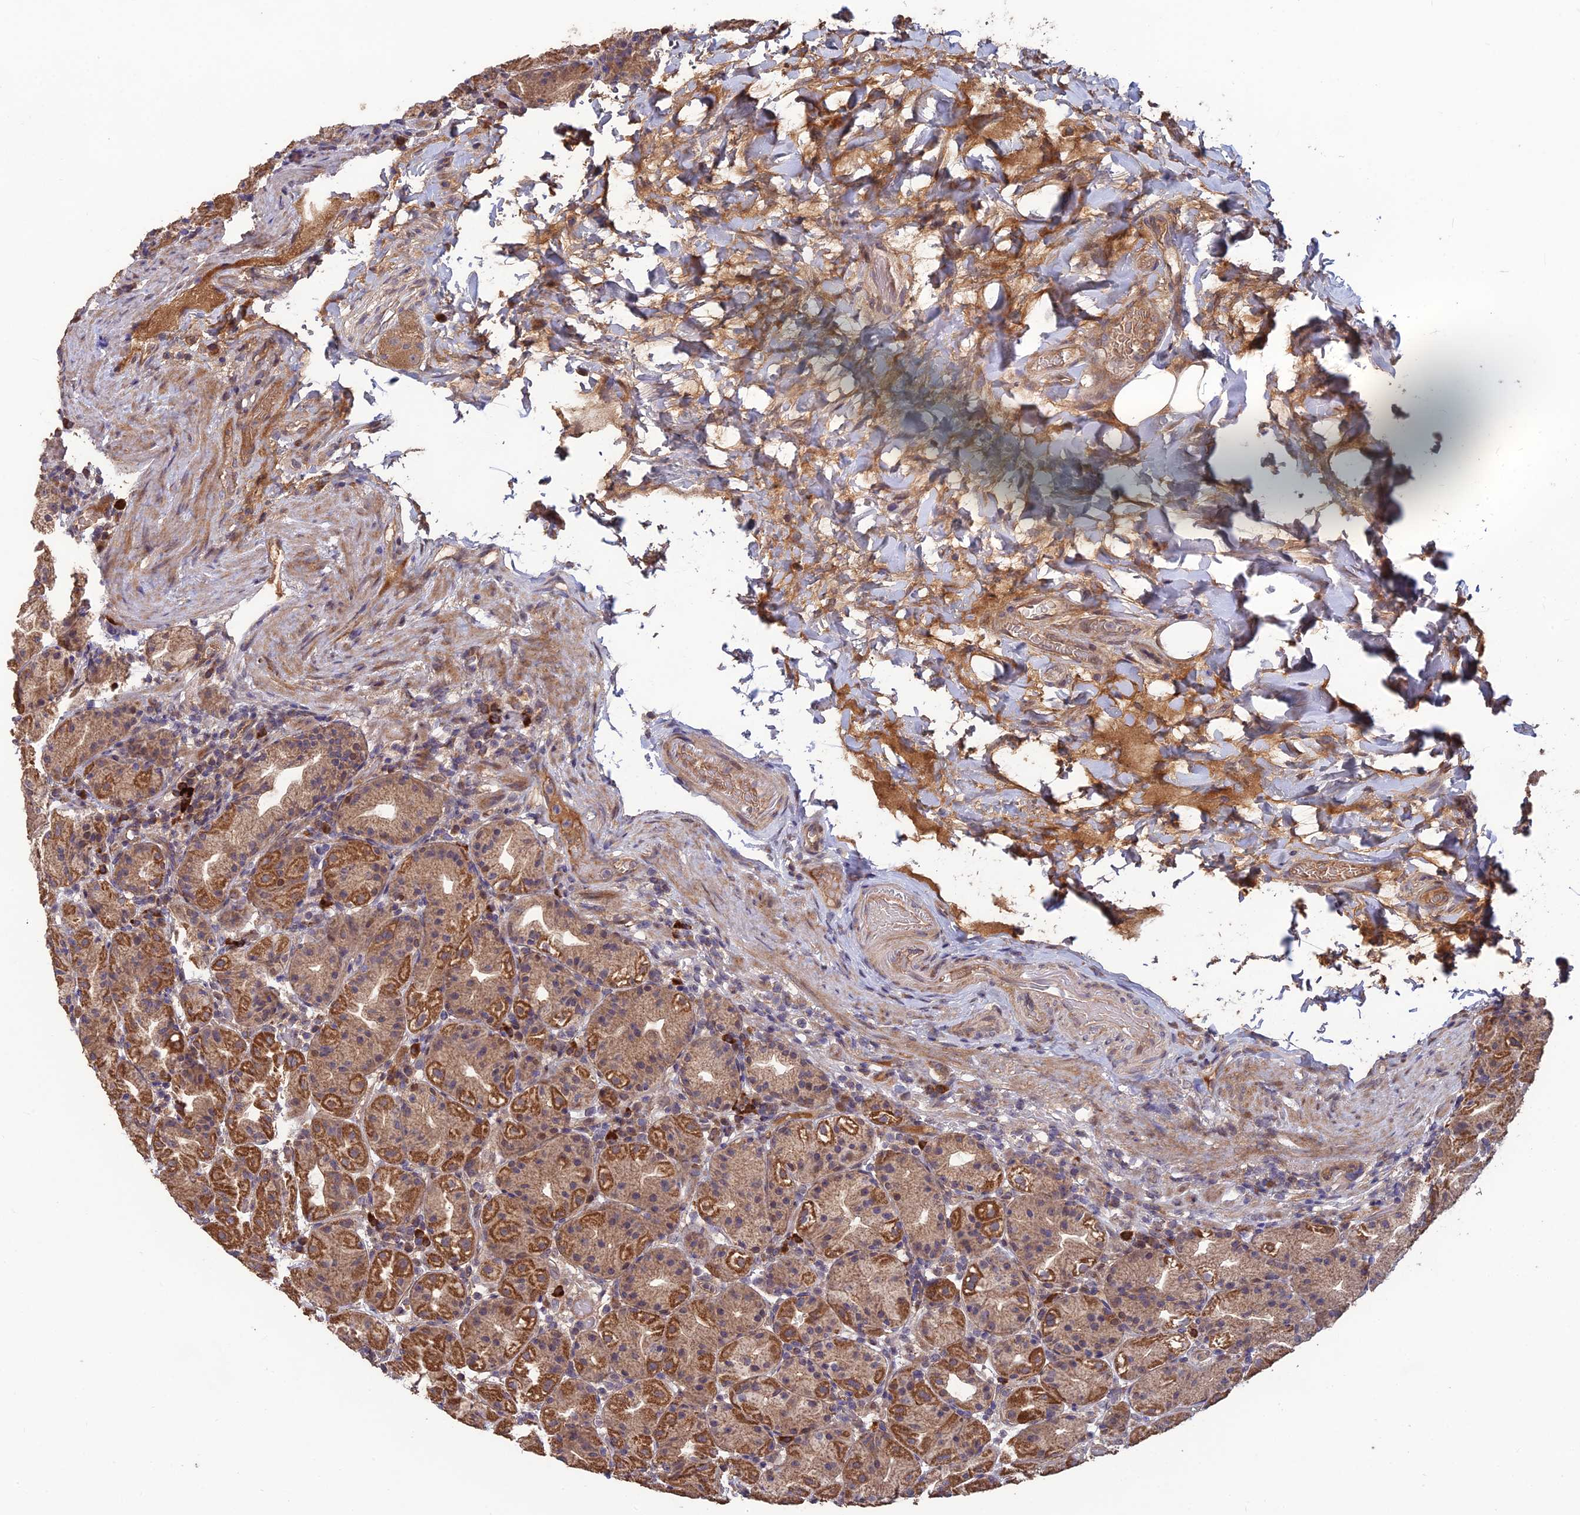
{"staining": {"intensity": "moderate", "quantity": ">75%", "location": "cytoplasmic/membranous"}, "tissue": "stomach", "cell_type": "Glandular cells", "image_type": "normal", "snomed": [{"axis": "morphology", "description": "Normal tissue, NOS"}, {"axis": "topography", "description": "Stomach"}], "caption": "This image exhibits IHC staining of normal human stomach, with medium moderate cytoplasmic/membranous positivity in approximately >75% of glandular cells.", "gene": "SHISA5", "patient": {"sex": "female", "age": 79}}